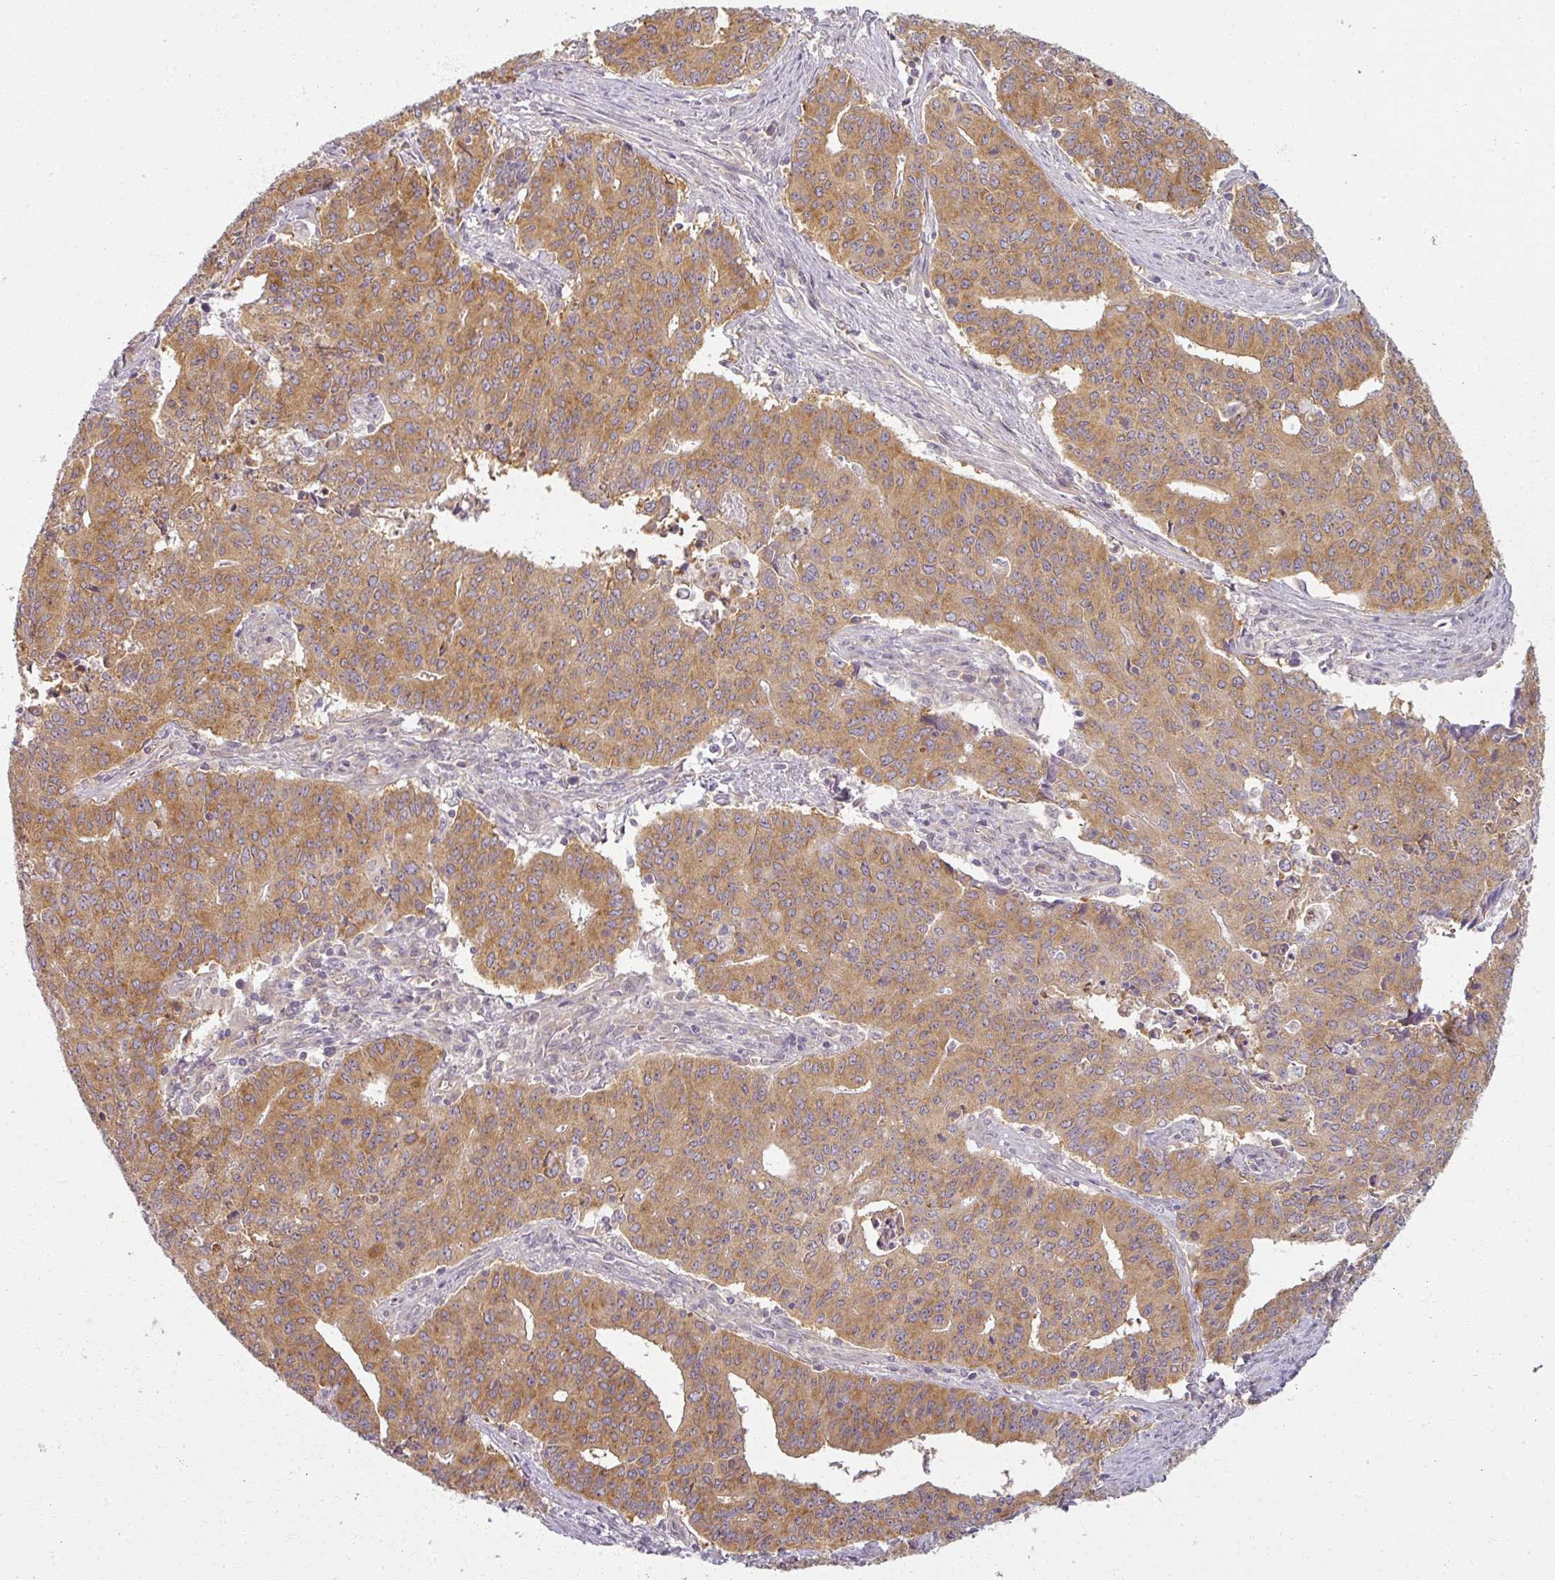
{"staining": {"intensity": "moderate", "quantity": "25%-75%", "location": "cytoplasmic/membranous"}, "tissue": "endometrial cancer", "cell_type": "Tumor cells", "image_type": "cancer", "snomed": [{"axis": "morphology", "description": "Adenocarcinoma, NOS"}, {"axis": "topography", "description": "Endometrium"}], "caption": "This image demonstrates immunohistochemistry staining of human endometrial cancer, with medium moderate cytoplasmic/membranous expression in approximately 25%-75% of tumor cells.", "gene": "AGPAT4", "patient": {"sex": "female", "age": 59}}